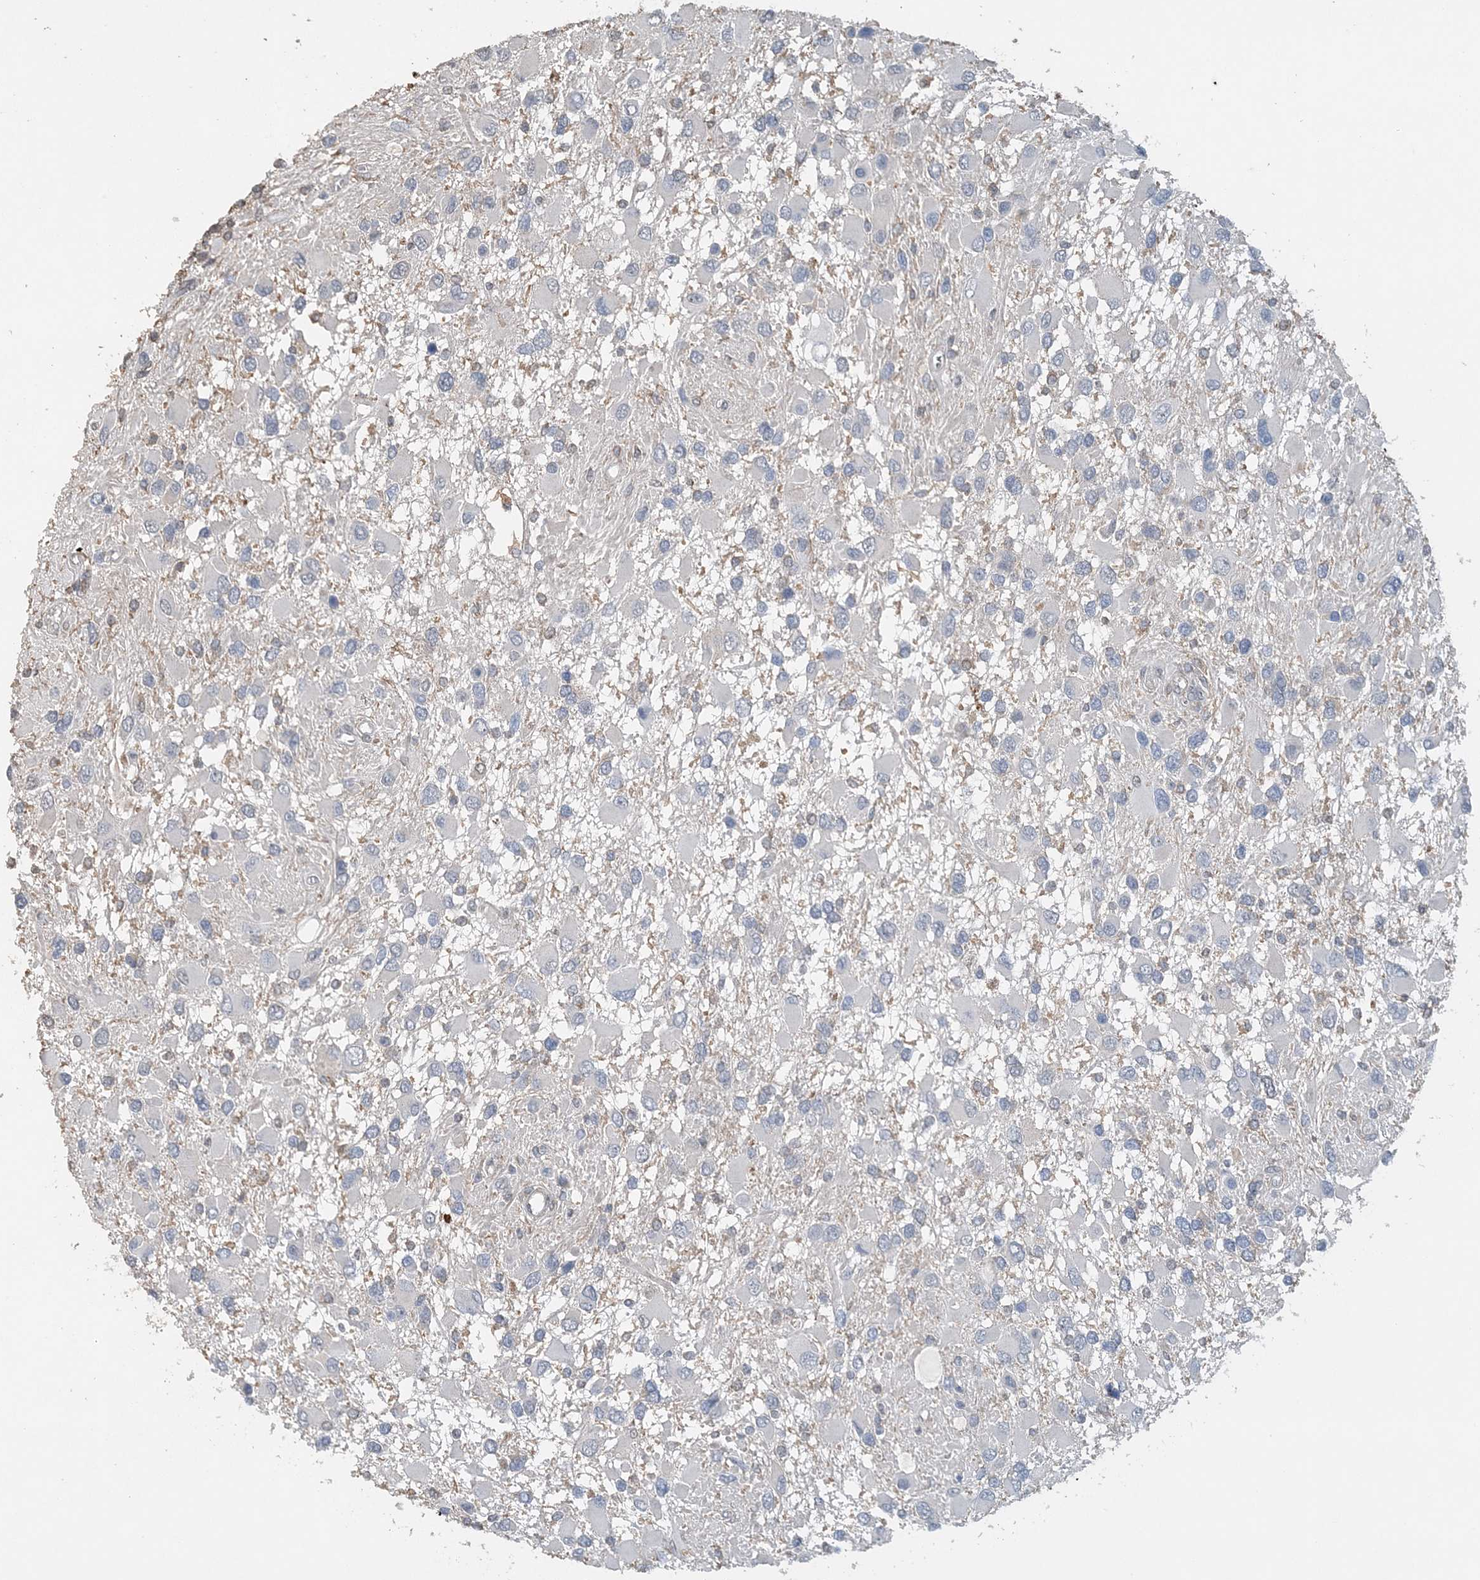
{"staining": {"intensity": "negative", "quantity": "none", "location": "none"}, "tissue": "glioma", "cell_type": "Tumor cells", "image_type": "cancer", "snomed": [{"axis": "morphology", "description": "Glioma, malignant, High grade"}, {"axis": "topography", "description": "Brain"}], "caption": "High magnification brightfield microscopy of glioma stained with DAB (brown) and counterstained with hematoxylin (blue): tumor cells show no significant expression. The staining is performed using DAB (3,3'-diaminobenzidine) brown chromogen with nuclei counter-stained in using hematoxylin.", "gene": "FAM110A", "patient": {"sex": "male", "age": 53}}